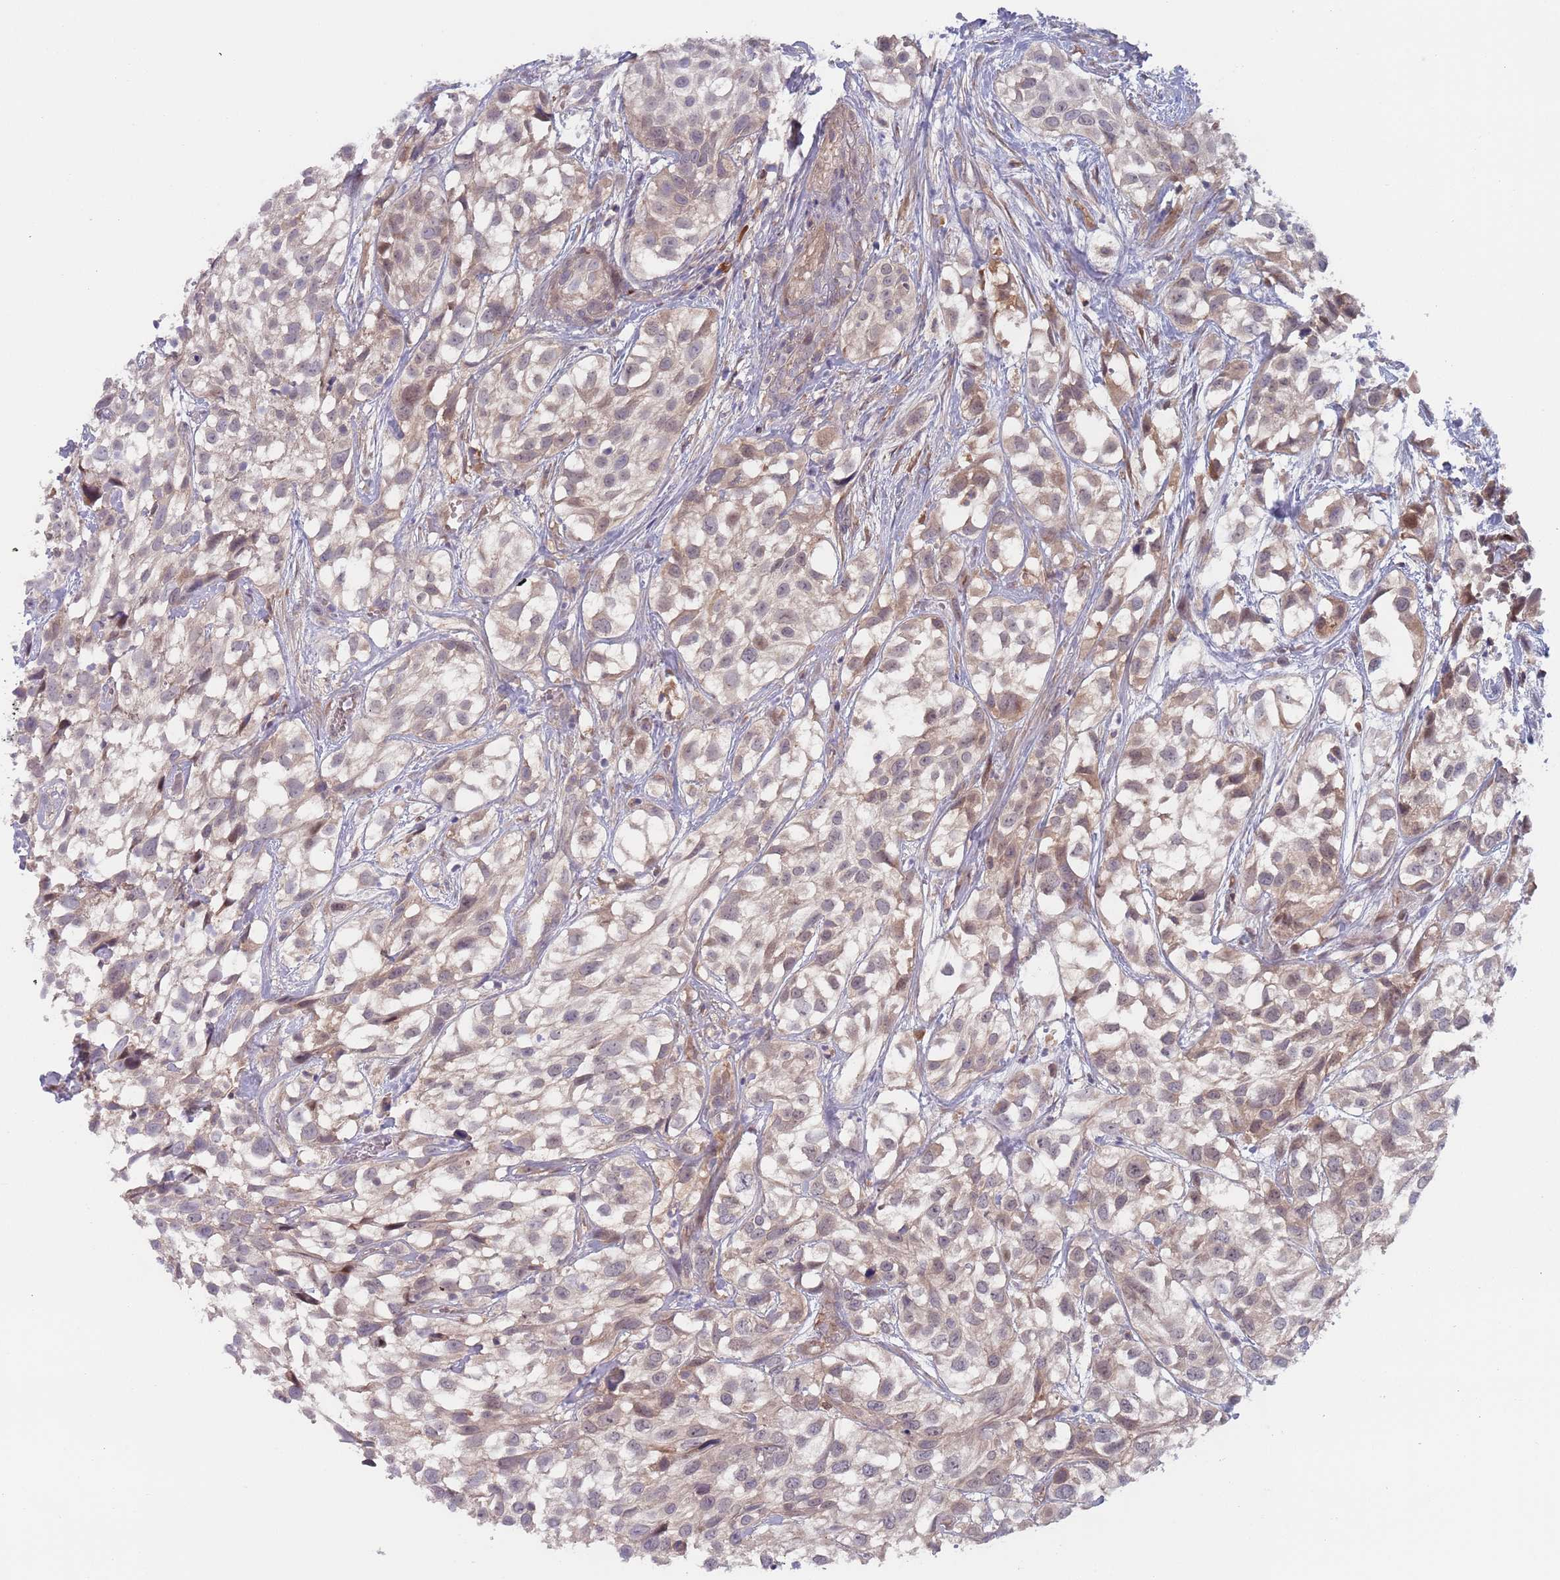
{"staining": {"intensity": "weak", "quantity": "<25%", "location": "cytoplasmic/membranous"}, "tissue": "urothelial cancer", "cell_type": "Tumor cells", "image_type": "cancer", "snomed": [{"axis": "morphology", "description": "Urothelial carcinoma, High grade"}, {"axis": "topography", "description": "Urinary bladder"}], "caption": "High power microscopy photomicrograph of an immunohistochemistry (IHC) photomicrograph of high-grade urothelial carcinoma, revealing no significant positivity in tumor cells.", "gene": "ZNF140", "patient": {"sex": "male", "age": 56}}